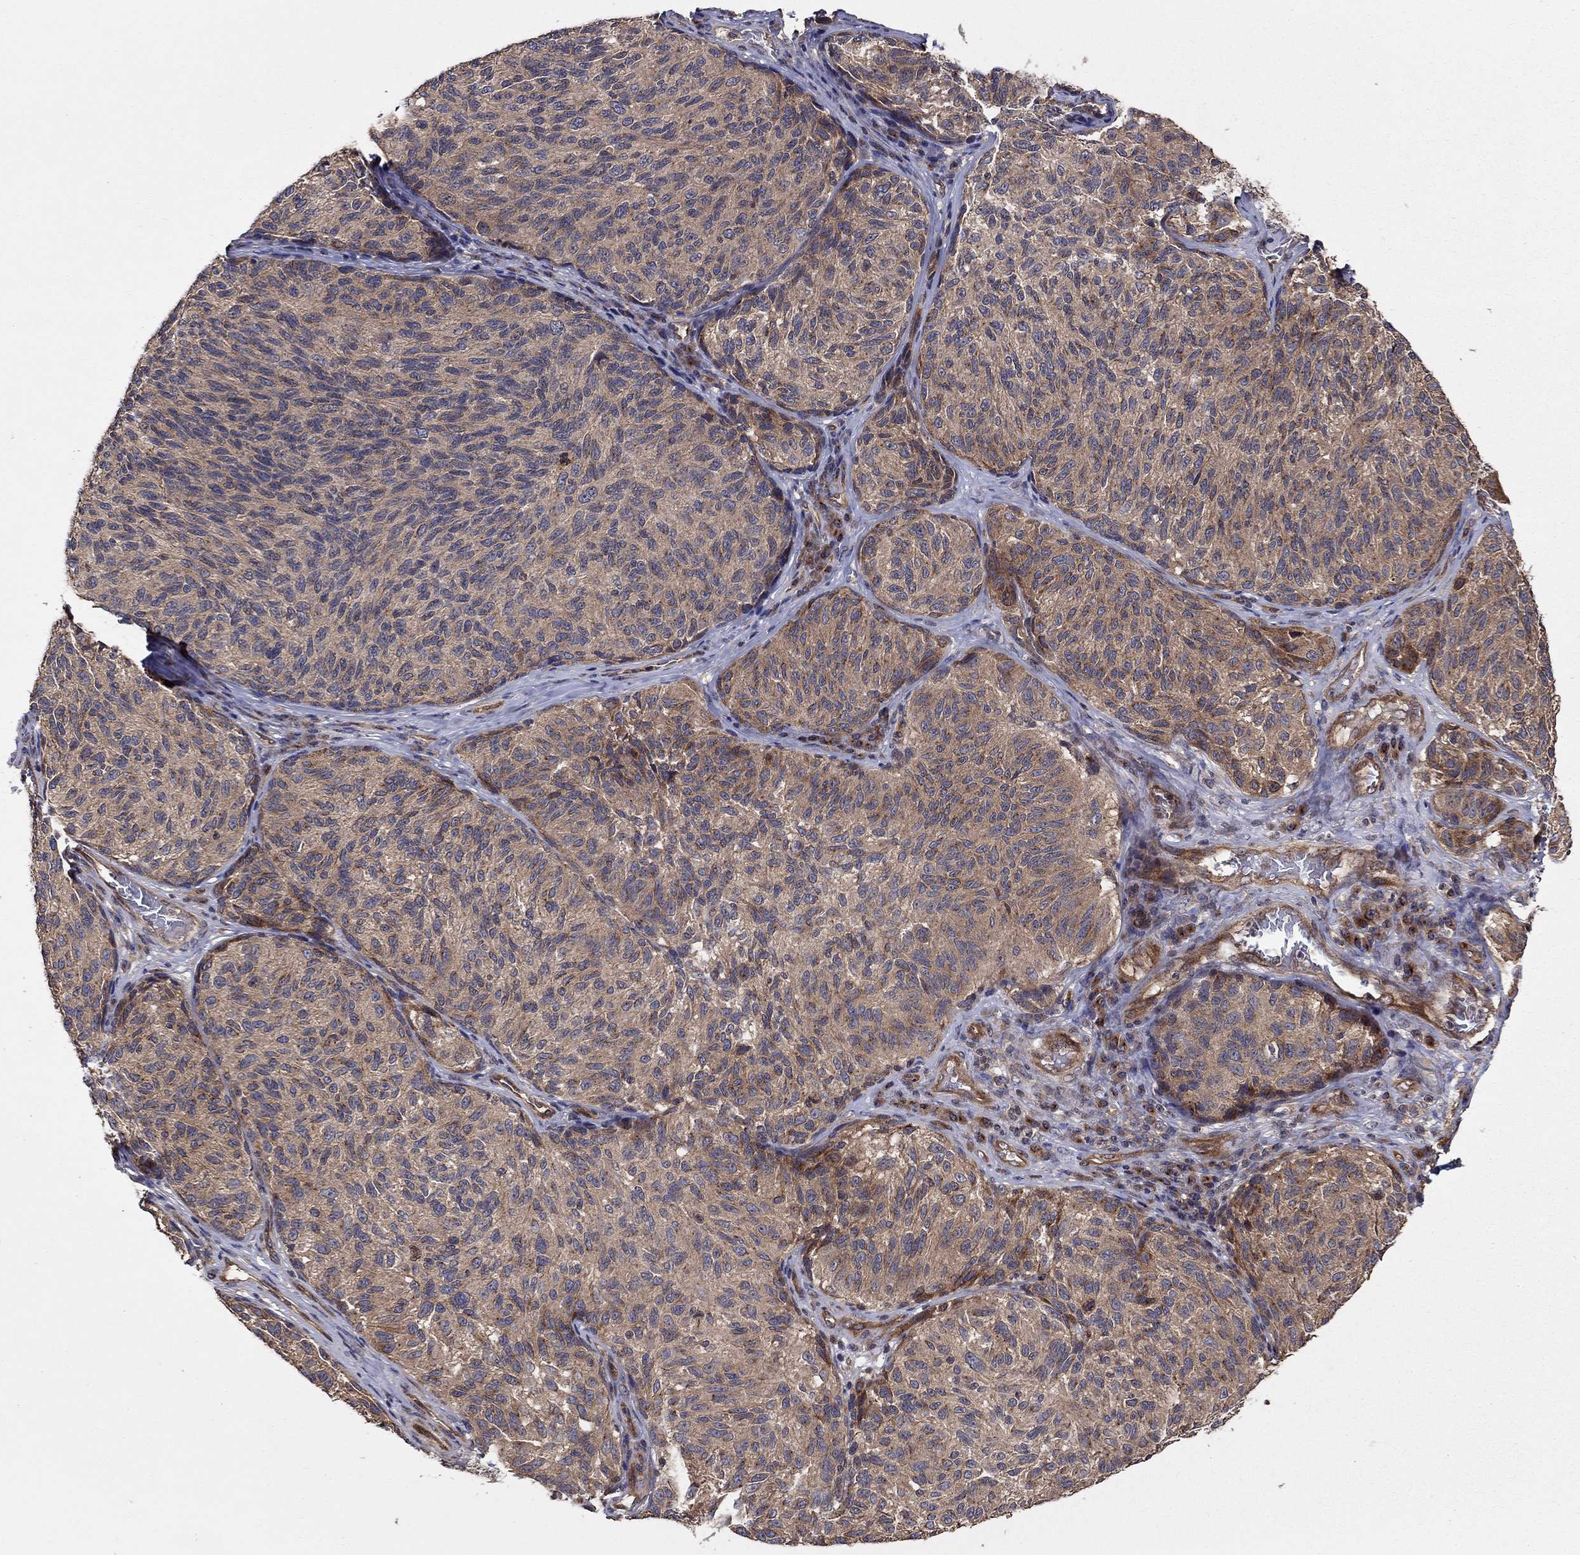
{"staining": {"intensity": "weak", "quantity": ">75%", "location": "cytoplasmic/membranous"}, "tissue": "melanoma", "cell_type": "Tumor cells", "image_type": "cancer", "snomed": [{"axis": "morphology", "description": "Malignant melanoma, NOS"}, {"axis": "topography", "description": "Skin"}], "caption": "A histopathology image showing weak cytoplasmic/membranous positivity in about >75% of tumor cells in malignant melanoma, as visualized by brown immunohistochemical staining.", "gene": "BMERB1", "patient": {"sex": "female", "age": 73}}